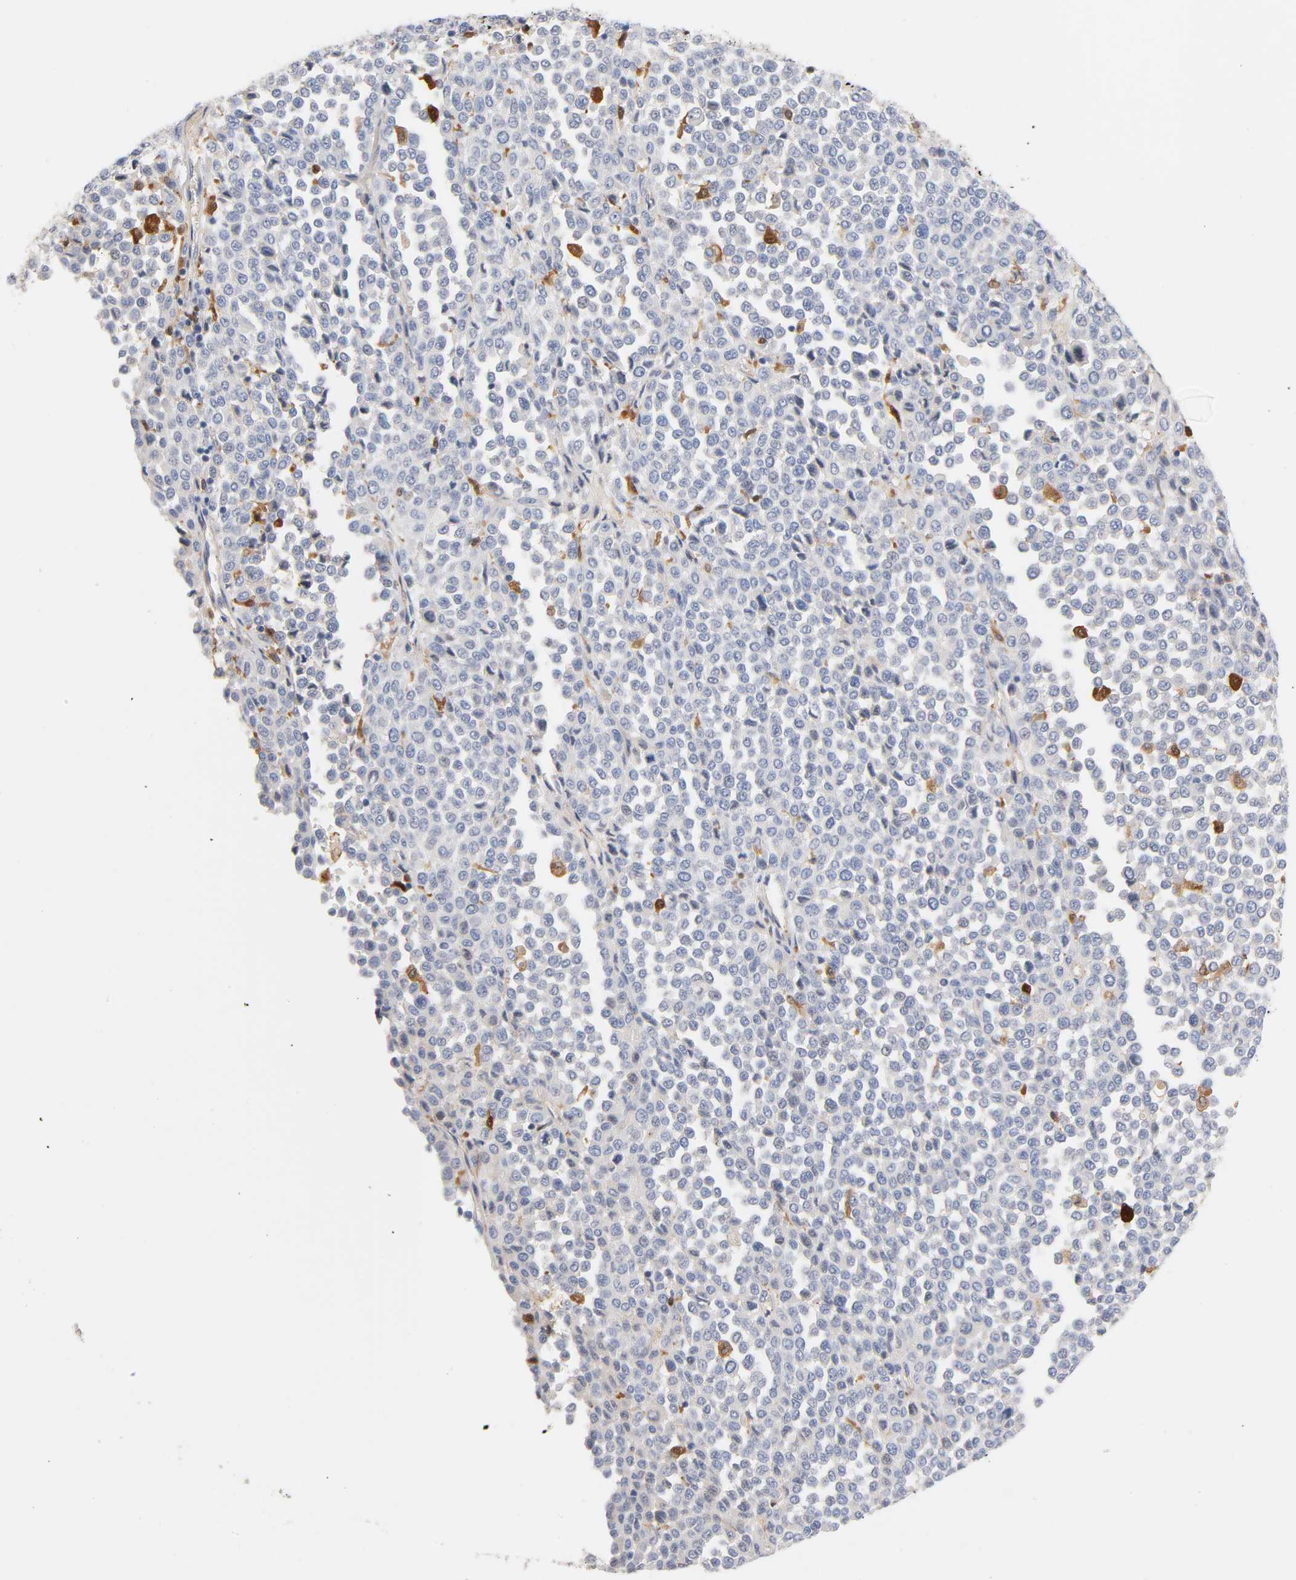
{"staining": {"intensity": "negative", "quantity": "none", "location": "none"}, "tissue": "melanoma", "cell_type": "Tumor cells", "image_type": "cancer", "snomed": [{"axis": "morphology", "description": "Malignant melanoma, Metastatic site"}, {"axis": "topography", "description": "Pancreas"}], "caption": "Immunohistochemistry micrograph of neoplastic tissue: malignant melanoma (metastatic site) stained with DAB displays no significant protein positivity in tumor cells.", "gene": "IL18", "patient": {"sex": "female", "age": 30}}